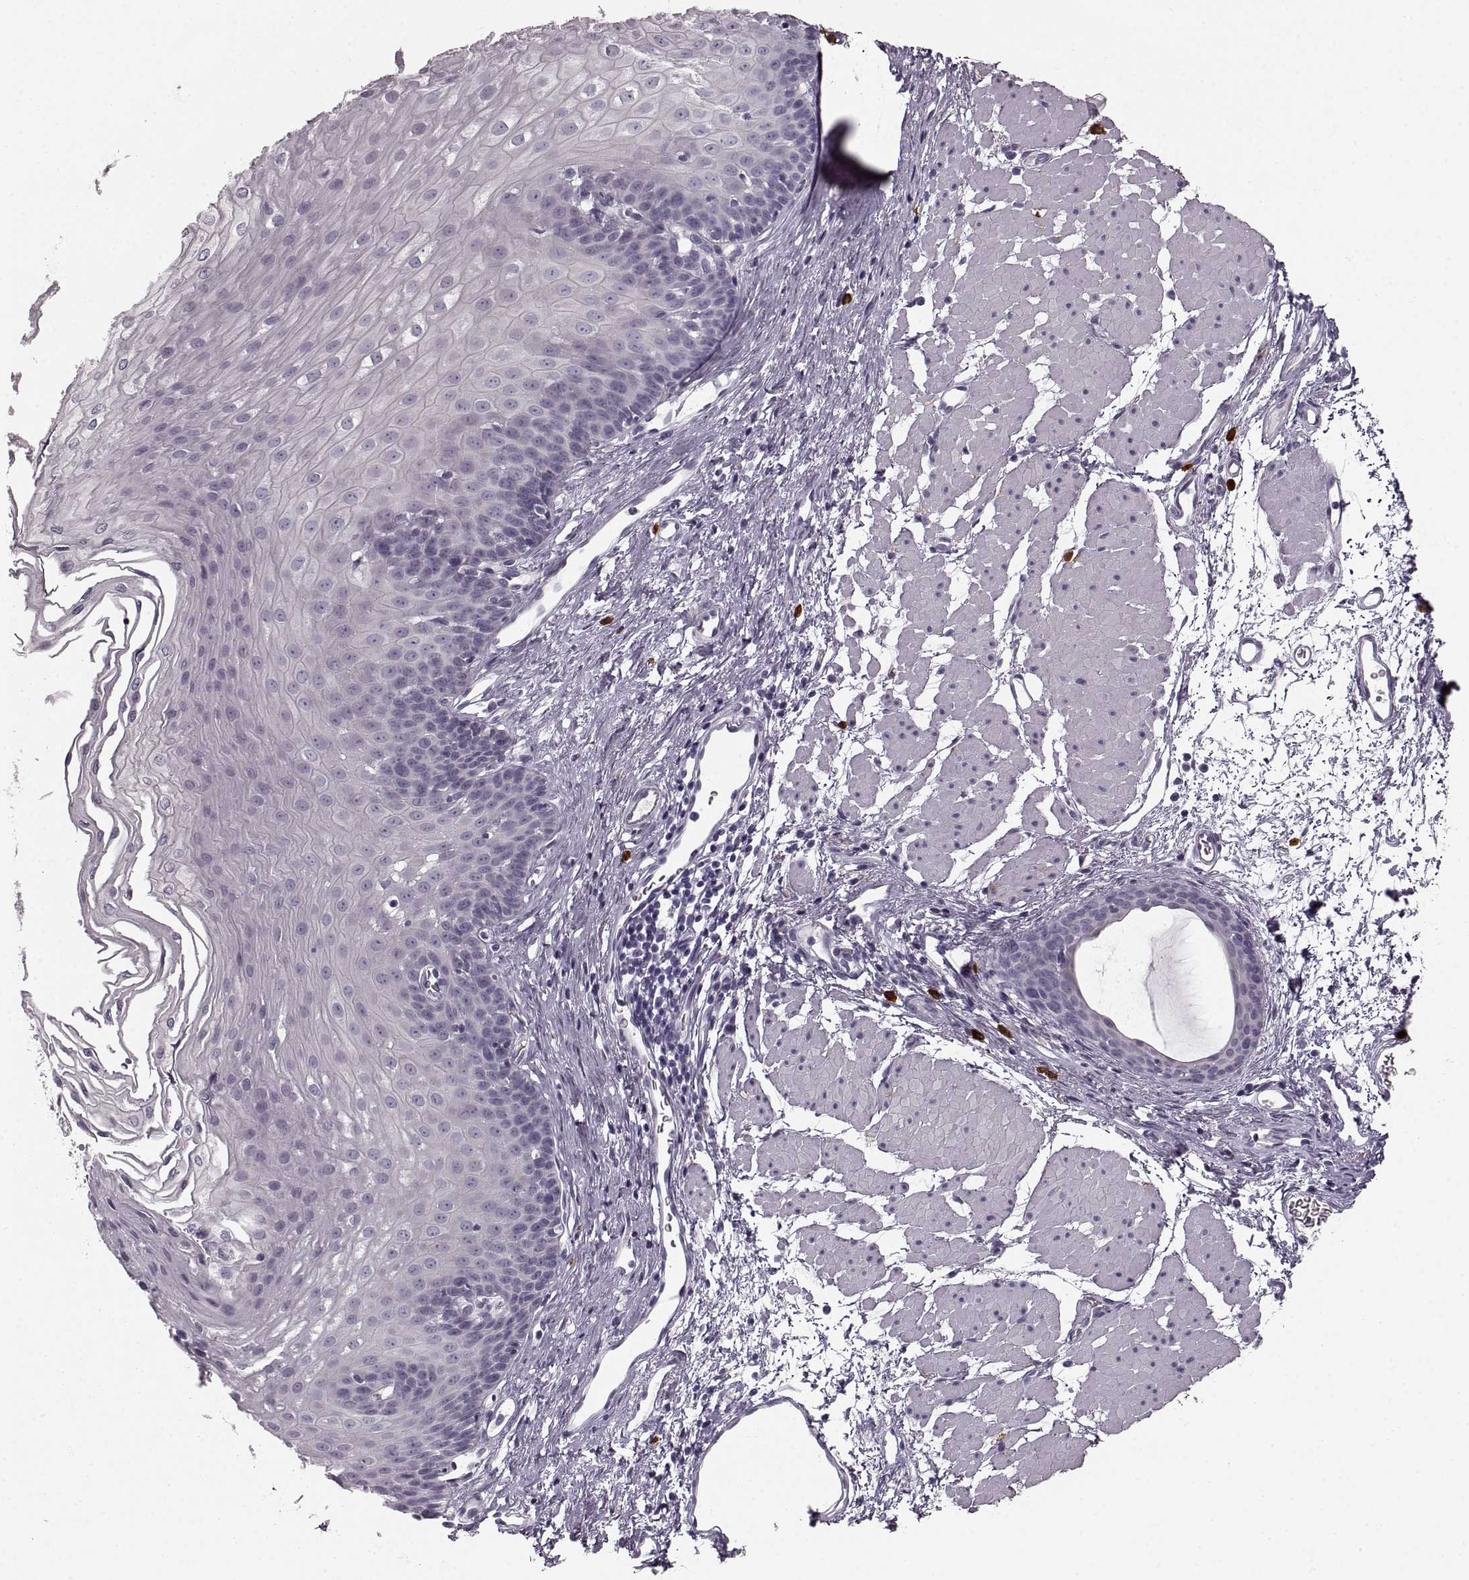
{"staining": {"intensity": "negative", "quantity": "none", "location": "none"}, "tissue": "esophagus", "cell_type": "Squamous epithelial cells", "image_type": "normal", "snomed": [{"axis": "morphology", "description": "Normal tissue, NOS"}, {"axis": "topography", "description": "Esophagus"}], "caption": "Immunohistochemistry photomicrograph of normal esophagus: esophagus stained with DAB reveals no significant protein staining in squamous epithelial cells.", "gene": "CNTN1", "patient": {"sex": "female", "age": 62}}